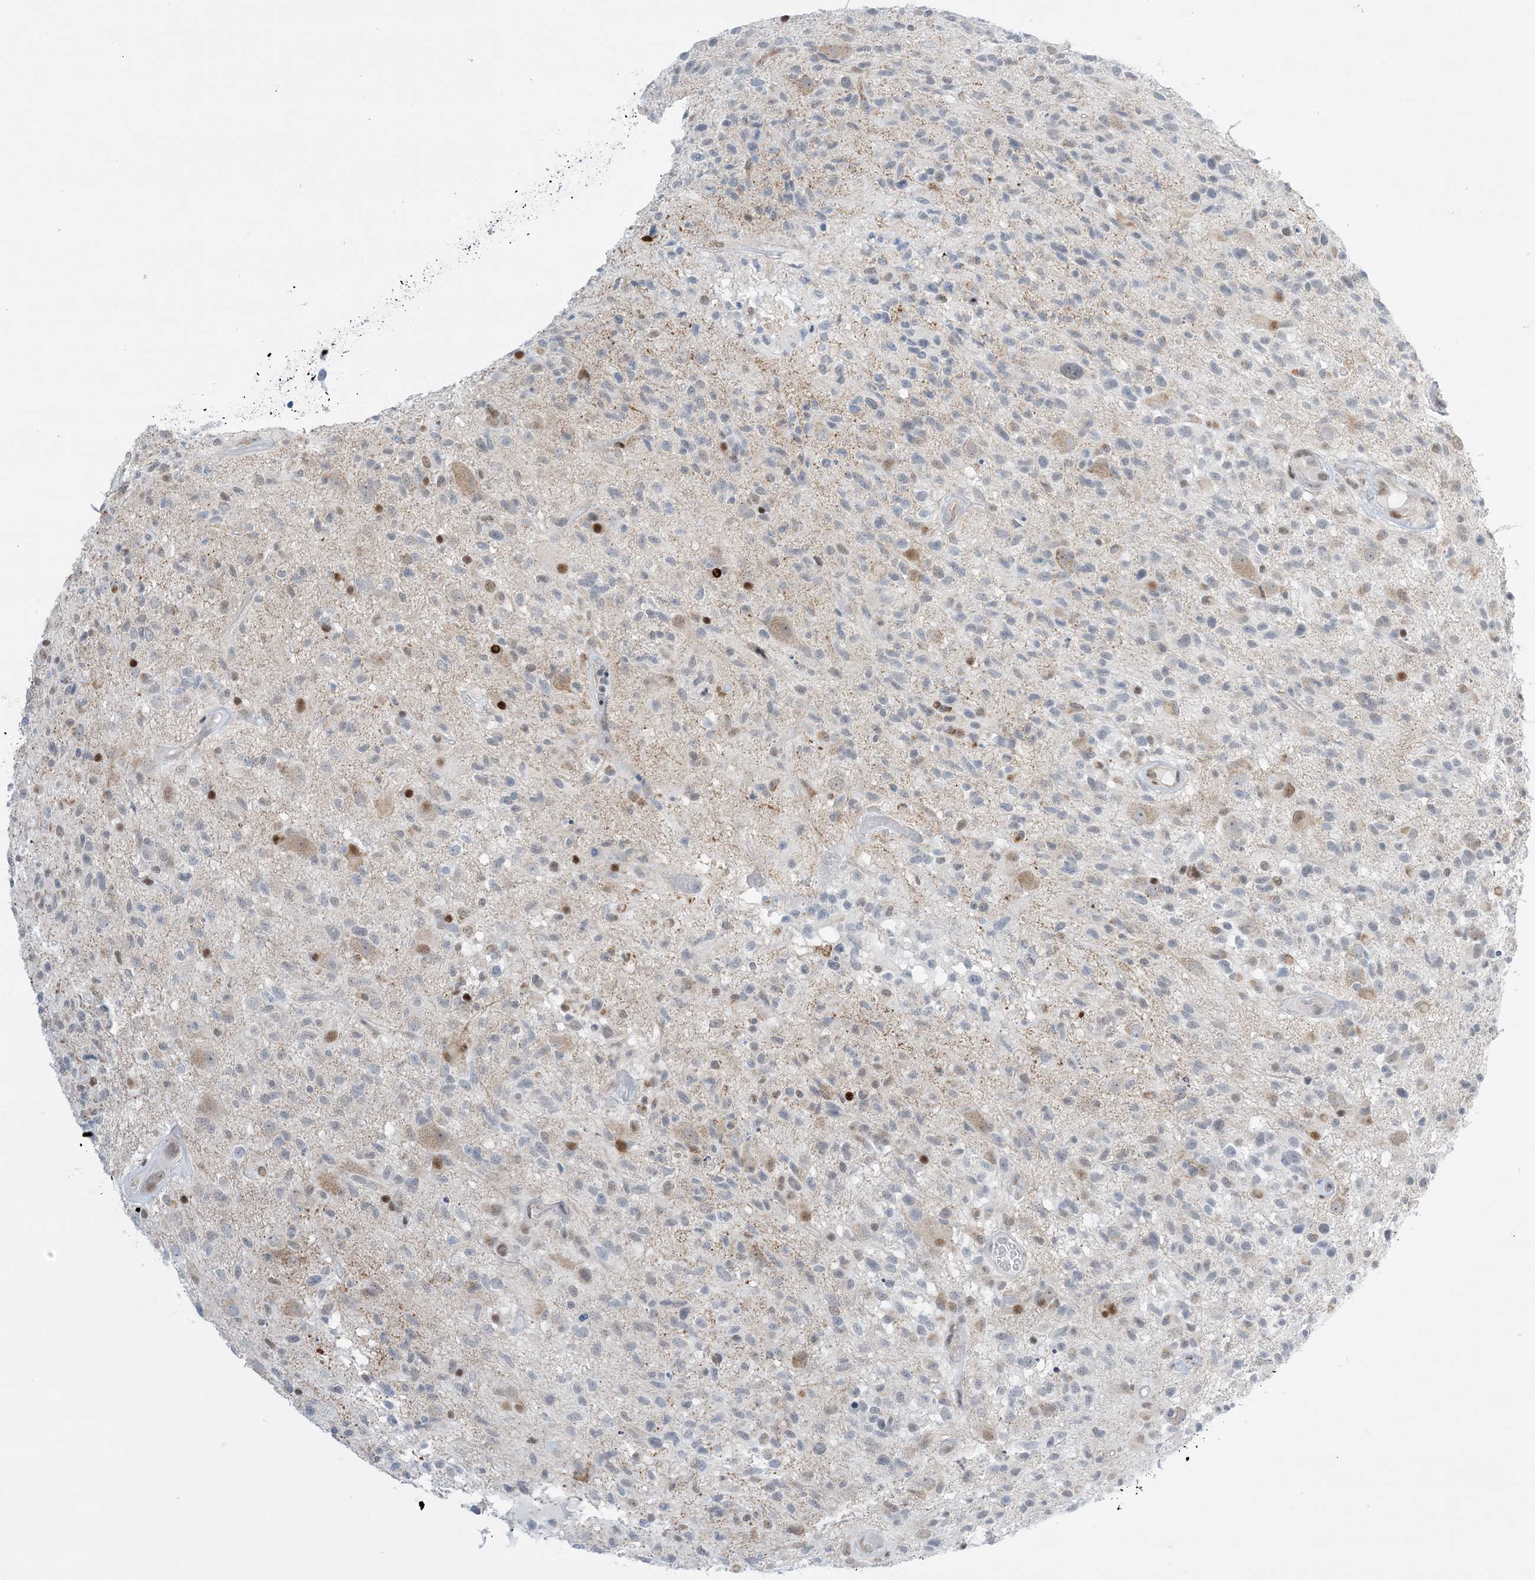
{"staining": {"intensity": "negative", "quantity": "none", "location": "none"}, "tissue": "glioma", "cell_type": "Tumor cells", "image_type": "cancer", "snomed": [{"axis": "morphology", "description": "Glioma, malignant, High grade"}, {"axis": "morphology", "description": "Glioblastoma, NOS"}, {"axis": "topography", "description": "Brain"}], "caption": "Micrograph shows no significant protein staining in tumor cells of malignant glioma (high-grade).", "gene": "TFPT", "patient": {"sex": "male", "age": 60}}